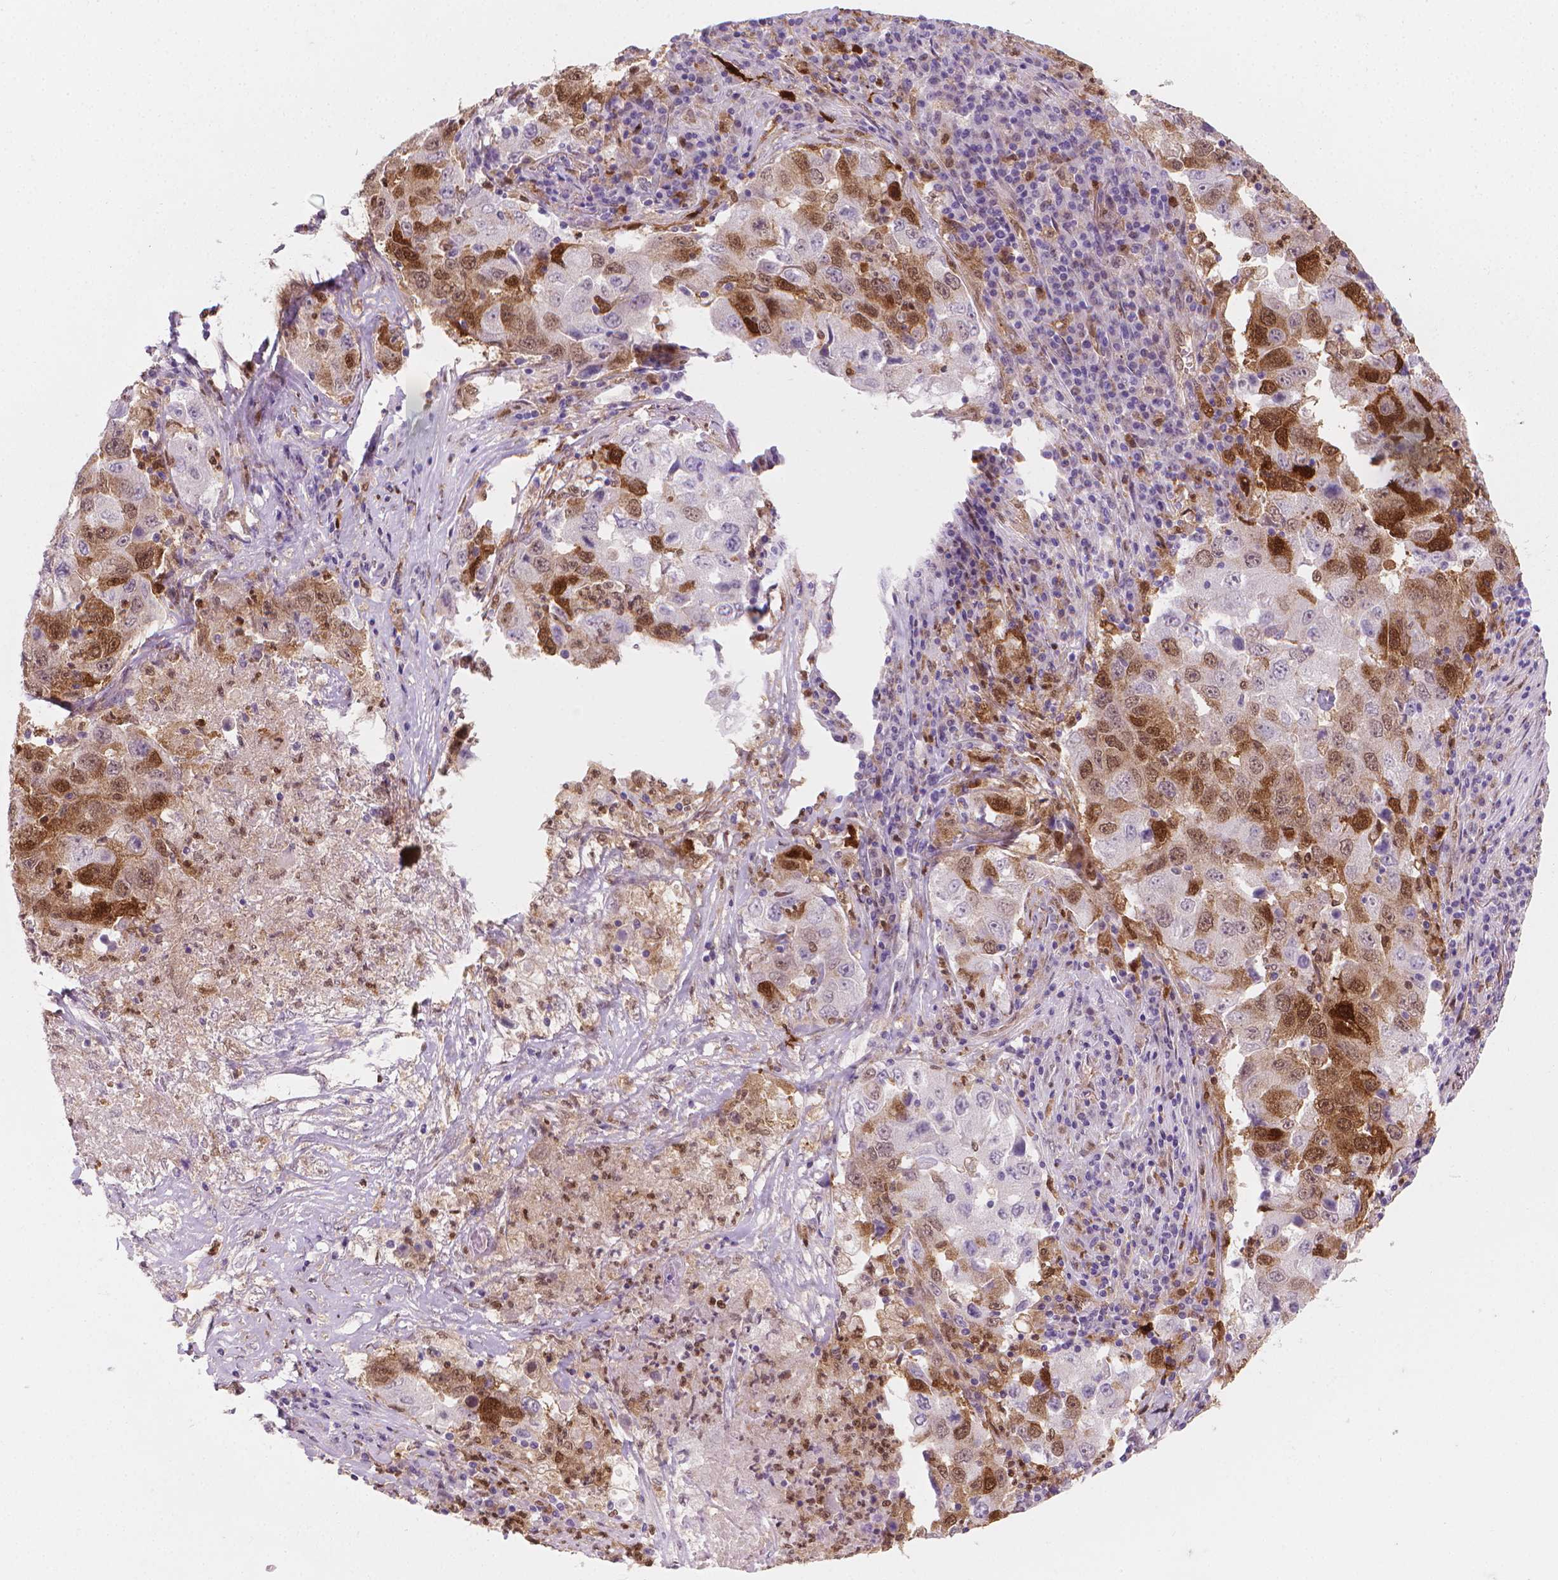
{"staining": {"intensity": "strong", "quantity": "<25%", "location": "cytoplasmic/membranous,nuclear"}, "tissue": "lung cancer", "cell_type": "Tumor cells", "image_type": "cancer", "snomed": [{"axis": "morphology", "description": "Adenocarcinoma, NOS"}, {"axis": "topography", "description": "Lung"}], "caption": "An immunohistochemistry (IHC) photomicrograph of neoplastic tissue is shown. Protein staining in brown labels strong cytoplasmic/membranous and nuclear positivity in lung adenocarcinoma within tumor cells.", "gene": "TNFAIP2", "patient": {"sex": "male", "age": 73}}